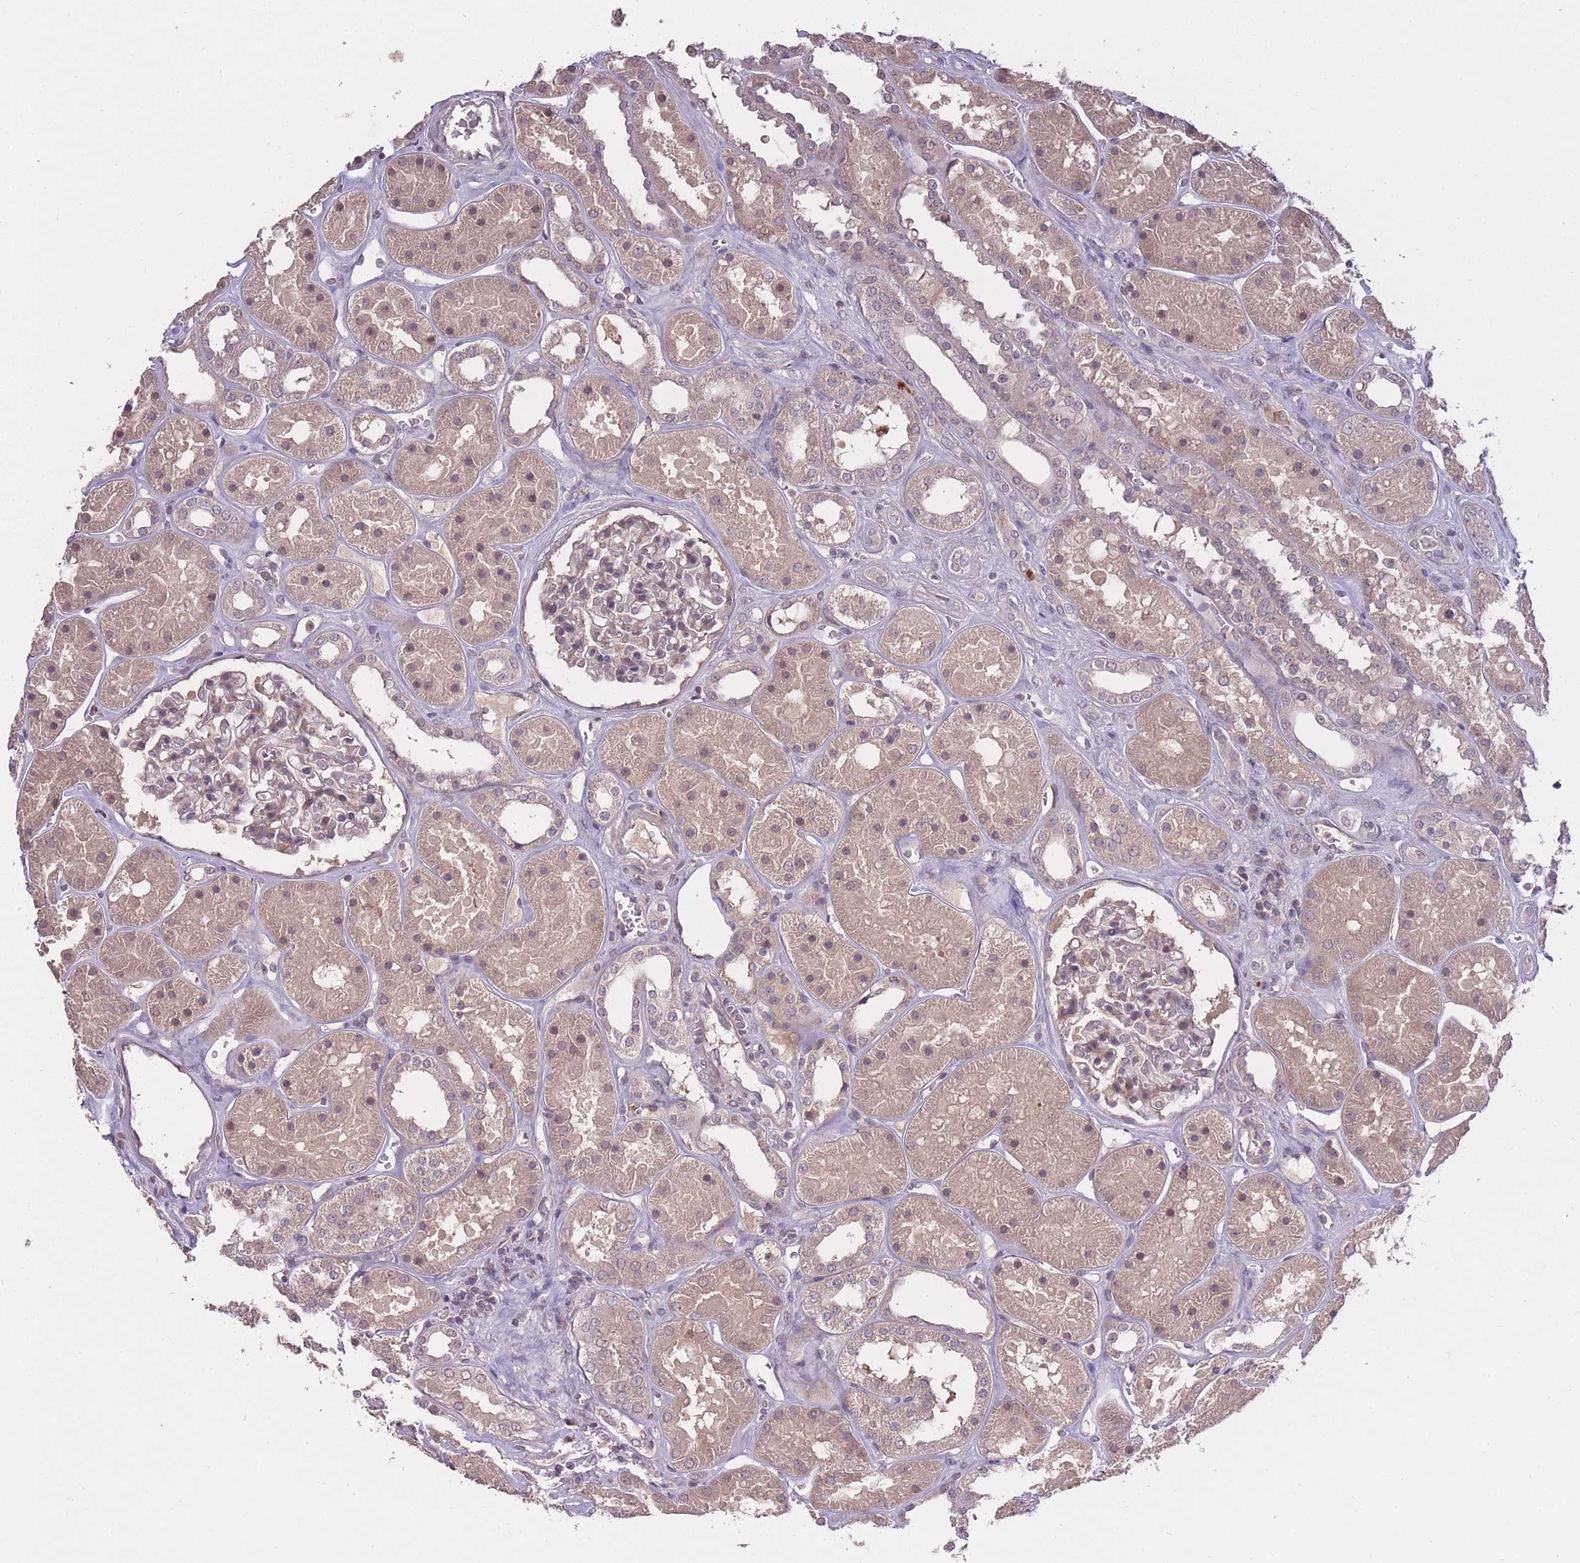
{"staining": {"intensity": "weak", "quantity": "25%-75%", "location": "cytoplasmic/membranous"}, "tissue": "kidney", "cell_type": "Cells in glomeruli", "image_type": "normal", "snomed": [{"axis": "morphology", "description": "Normal tissue, NOS"}, {"axis": "topography", "description": "Kidney"}], "caption": "Immunohistochemistry of normal kidney shows low levels of weak cytoplasmic/membranous expression in about 25%-75% of cells in glomeruli.", "gene": "ADCYAP1R1", "patient": {"sex": "female", "age": 41}}